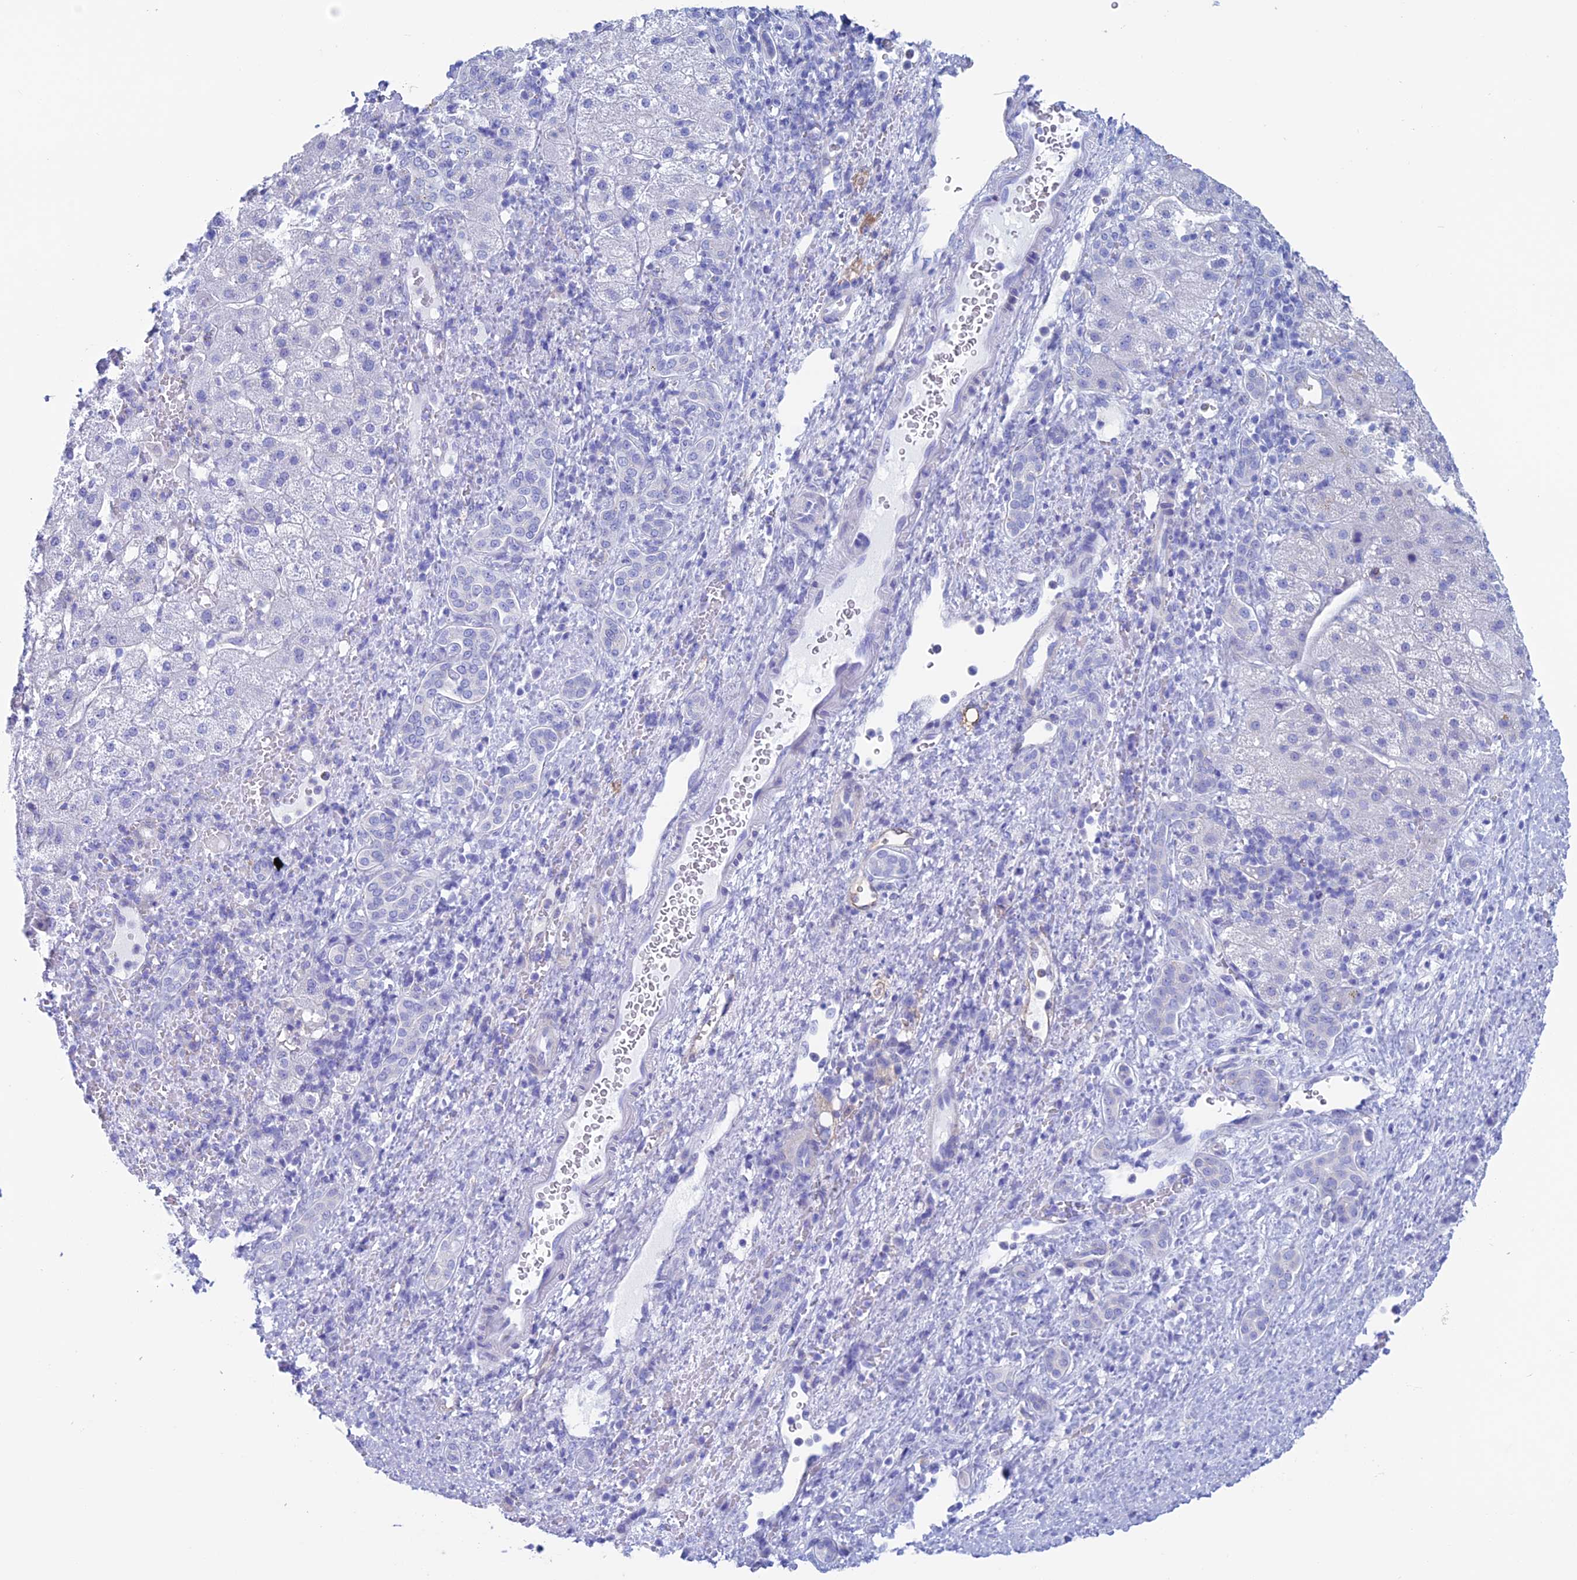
{"staining": {"intensity": "negative", "quantity": "none", "location": "none"}, "tissue": "liver cancer", "cell_type": "Tumor cells", "image_type": "cancer", "snomed": [{"axis": "morphology", "description": "Normal tissue, NOS"}, {"axis": "morphology", "description": "Carcinoma, Hepatocellular, NOS"}, {"axis": "topography", "description": "Liver"}], "caption": "An image of human liver cancer is negative for staining in tumor cells.", "gene": "KCNK17", "patient": {"sex": "male", "age": 57}}